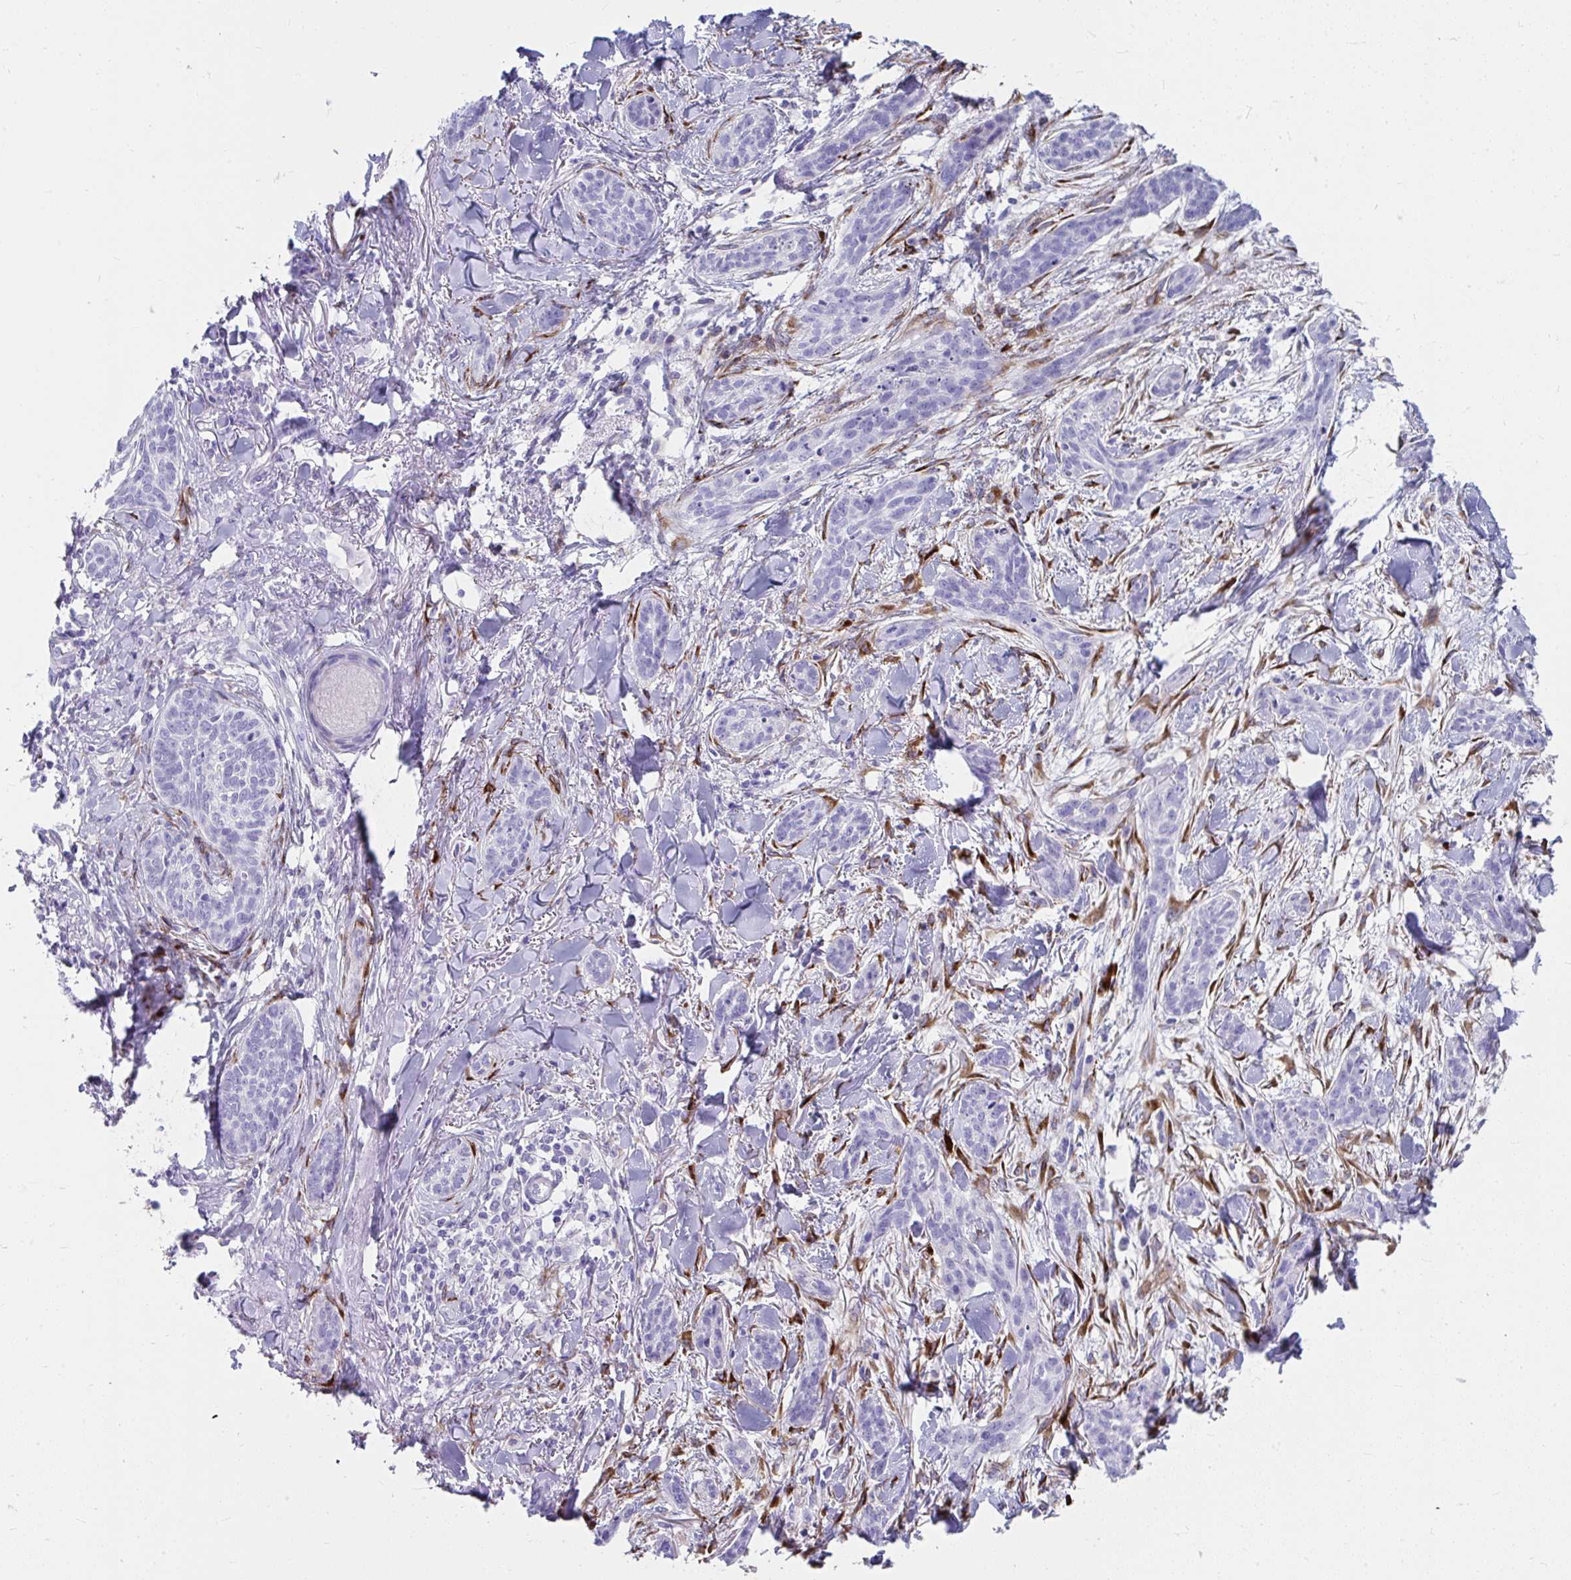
{"staining": {"intensity": "negative", "quantity": "none", "location": "none"}, "tissue": "skin cancer", "cell_type": "Tumor cells", "image_type": "cancer", "snomed": [{"axis": "morphology", "description": "Basal cell carcinoma"}, {"axis": "topography", "description": "Skin"}], "caption": "Tumor cells show no significant positivity in skin basal cell carcinoma. Nuclei are stained in blue.", "gene": "GRXCR2", "patient": {"sex": "male", "age": 52}}